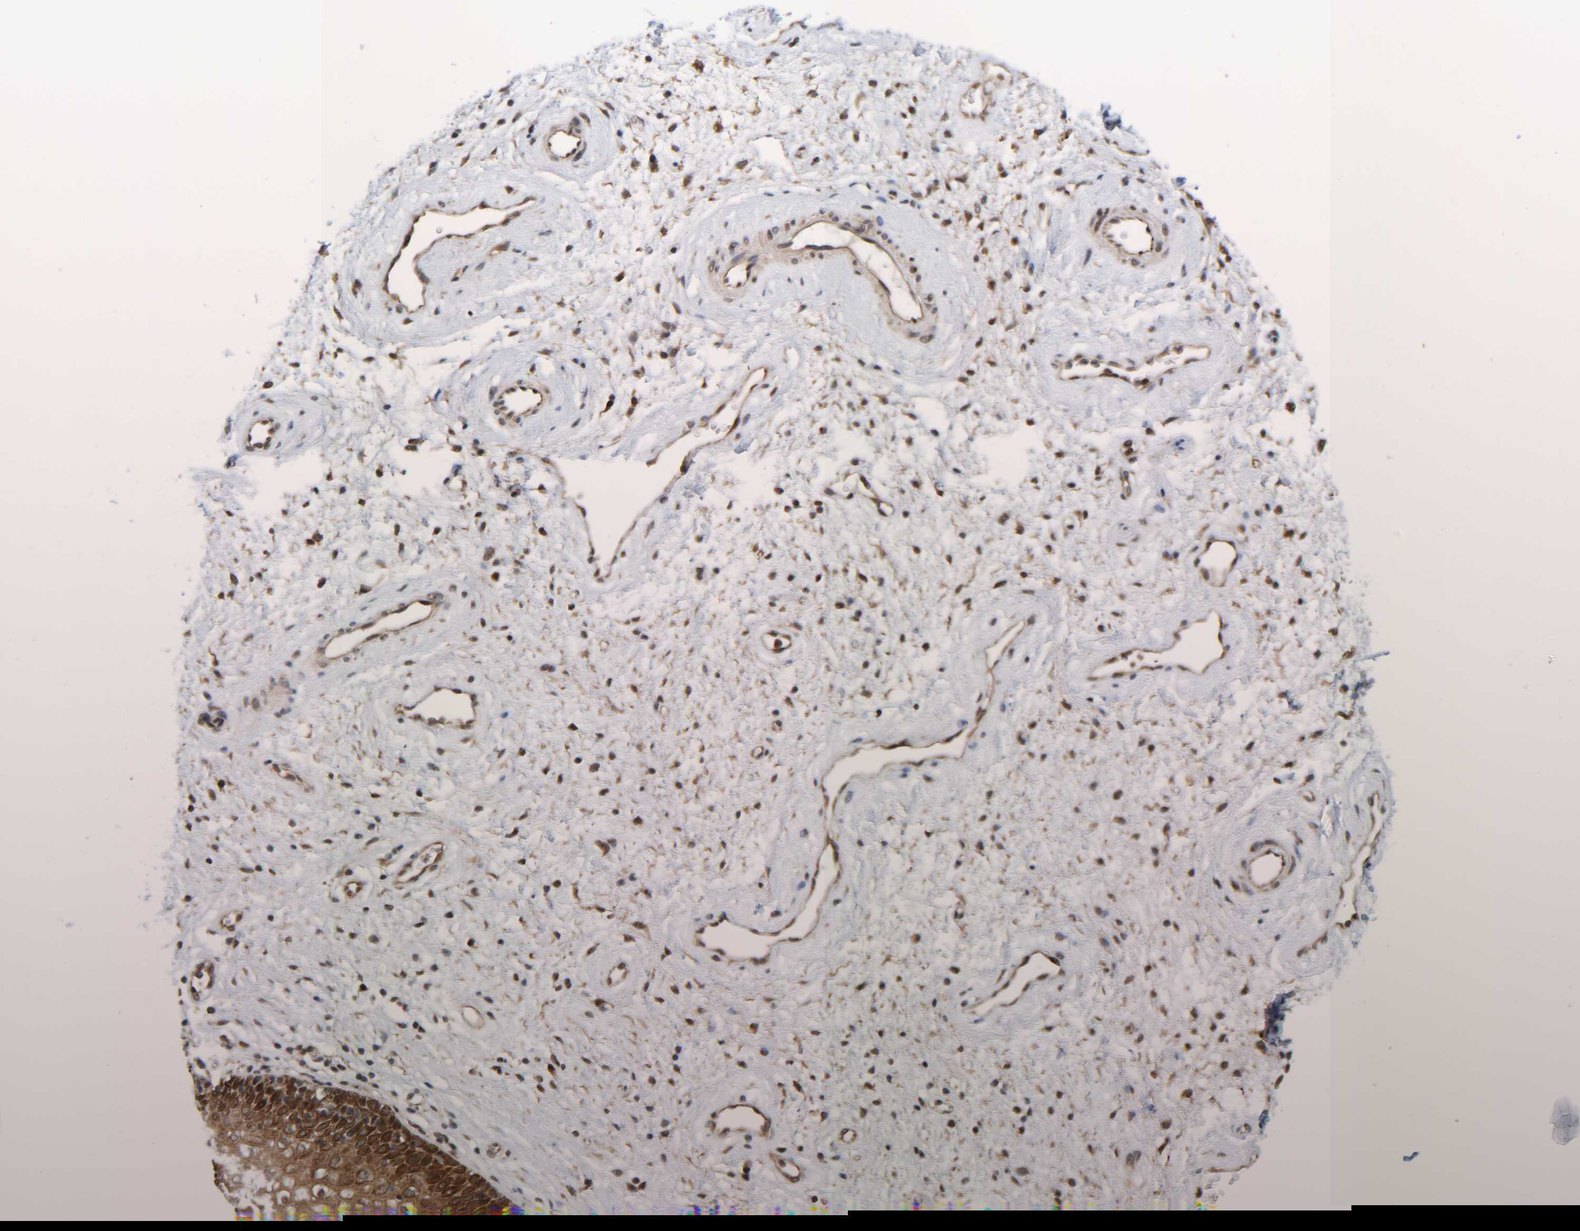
{"staining": {"intensity": "strong", "quantity": ">75%", "location": "cytoplasmic/membranous"}, "tissue": "vagina", "cell_type": "Squamous epithelial cells", "image_type": "normal", "snomed": [{"axis": "morphology", "description": "Normal tissue, NOS"}, {"axis": "topography", "description": "Vagina"}], "caption": "Human vagina stained with a brown dye demonstrates strong cytoplasmic/membranous positive positivity in about >75% of squamous epithelial cells.", "gene": "CCDC57", "patient": {"sex": "female", "age": 34}}